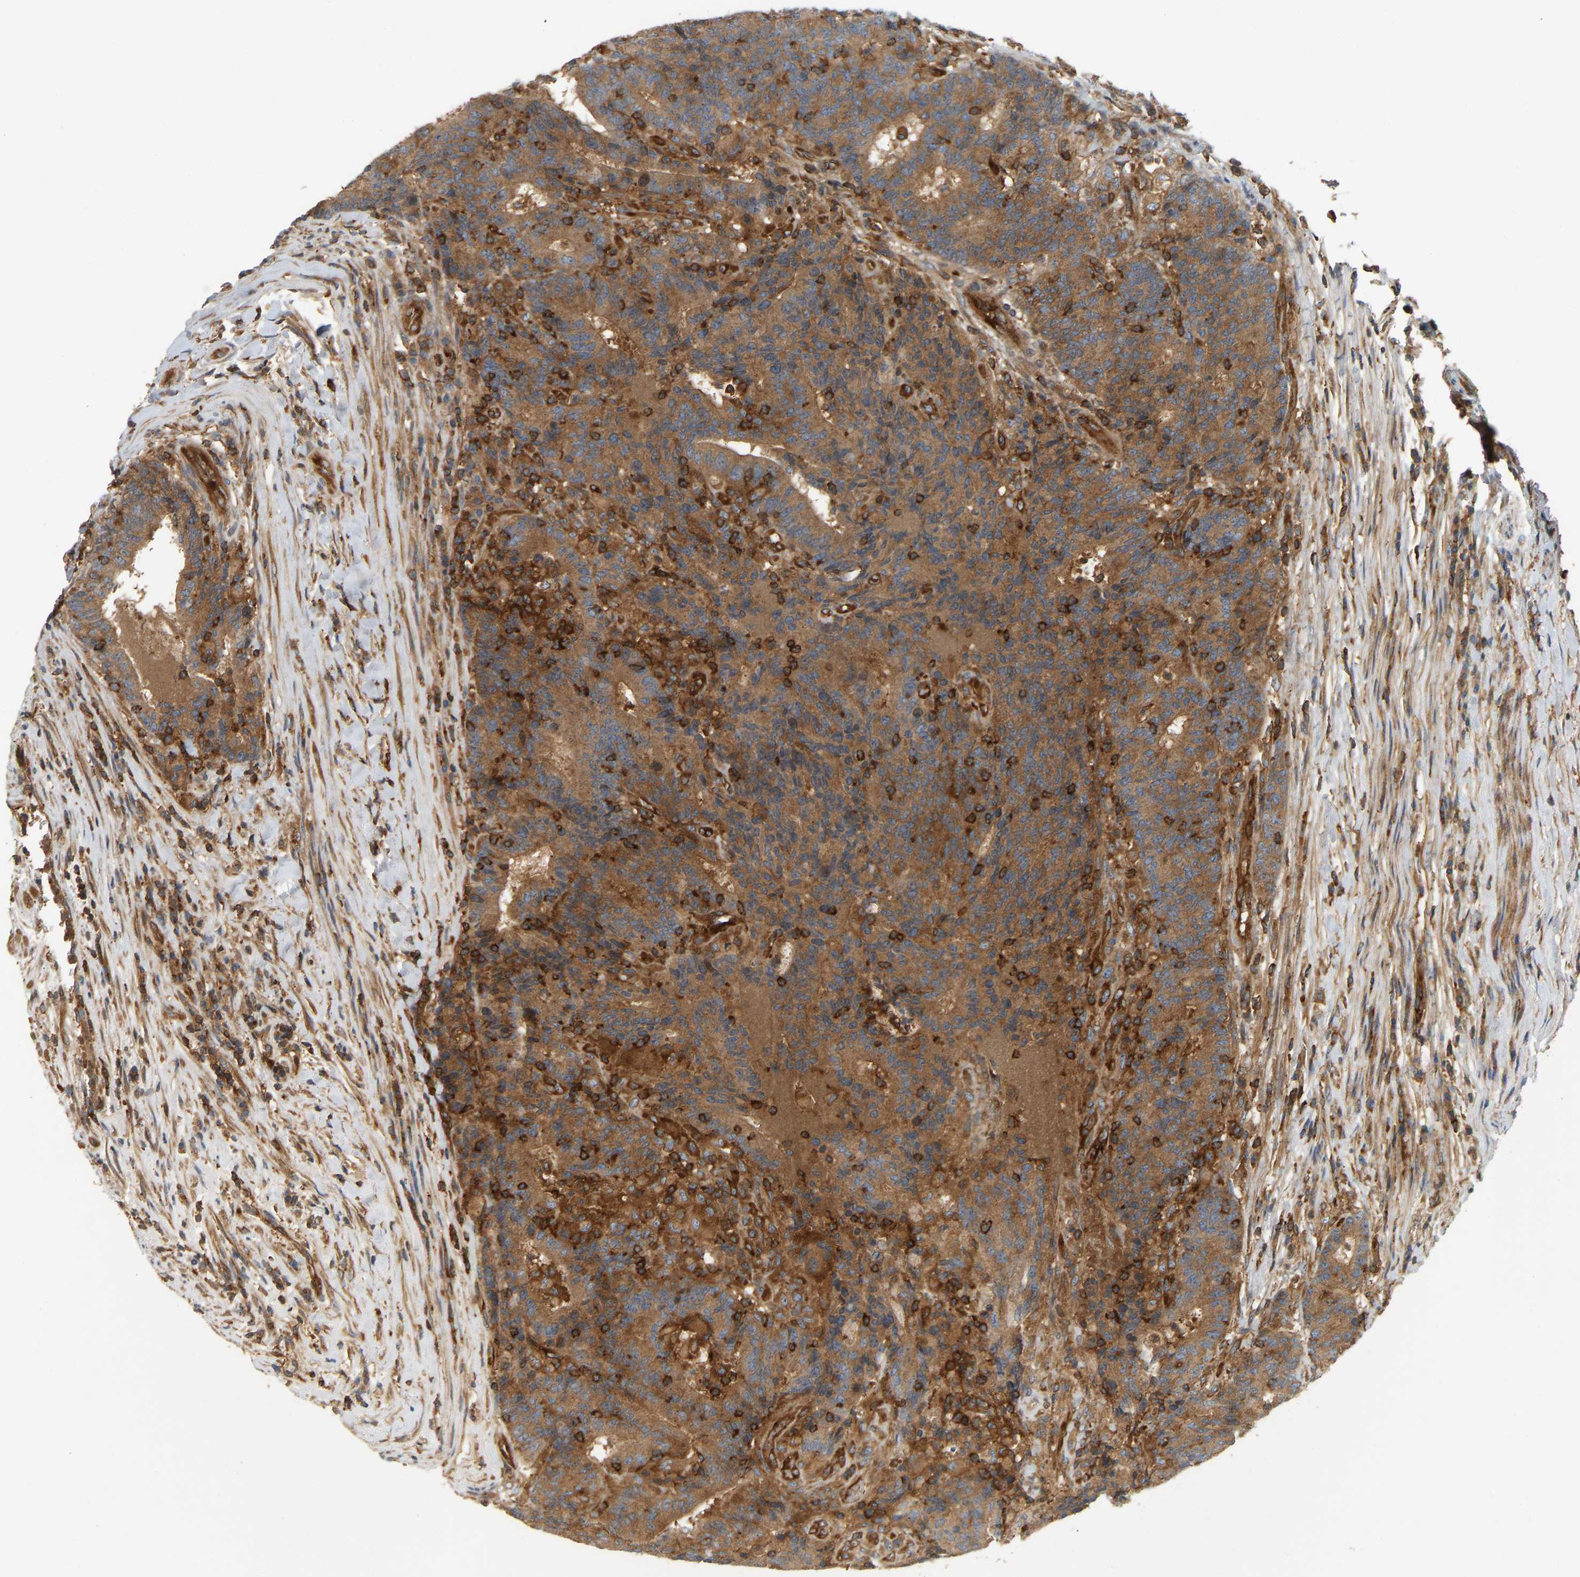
{"staining": {"intensity": "moderate", "quantity": ">75%", "location": "cytoplasmic/membranous"}, "tissue": "colorectal cancer", "cell_type": "Tumor cells", "image_type": "cancer", "snomed": [{"axis": "morphology", "description": "Normal tissue, NOS"}, {"axis": "morphology", "description": "Adenocarcinoma, NOS"}, {"axis": "topography", "description": "Colon"}], "caption": "Immunohistochemistry (IHC) of colorectal adenocarcinoma reveals medium levels of moderate cytoplasmic/membranous positivity in approximately >75% of tumor cells.", "gene": "AKAP13", "patient": {"sex": "female", "age": 75}}